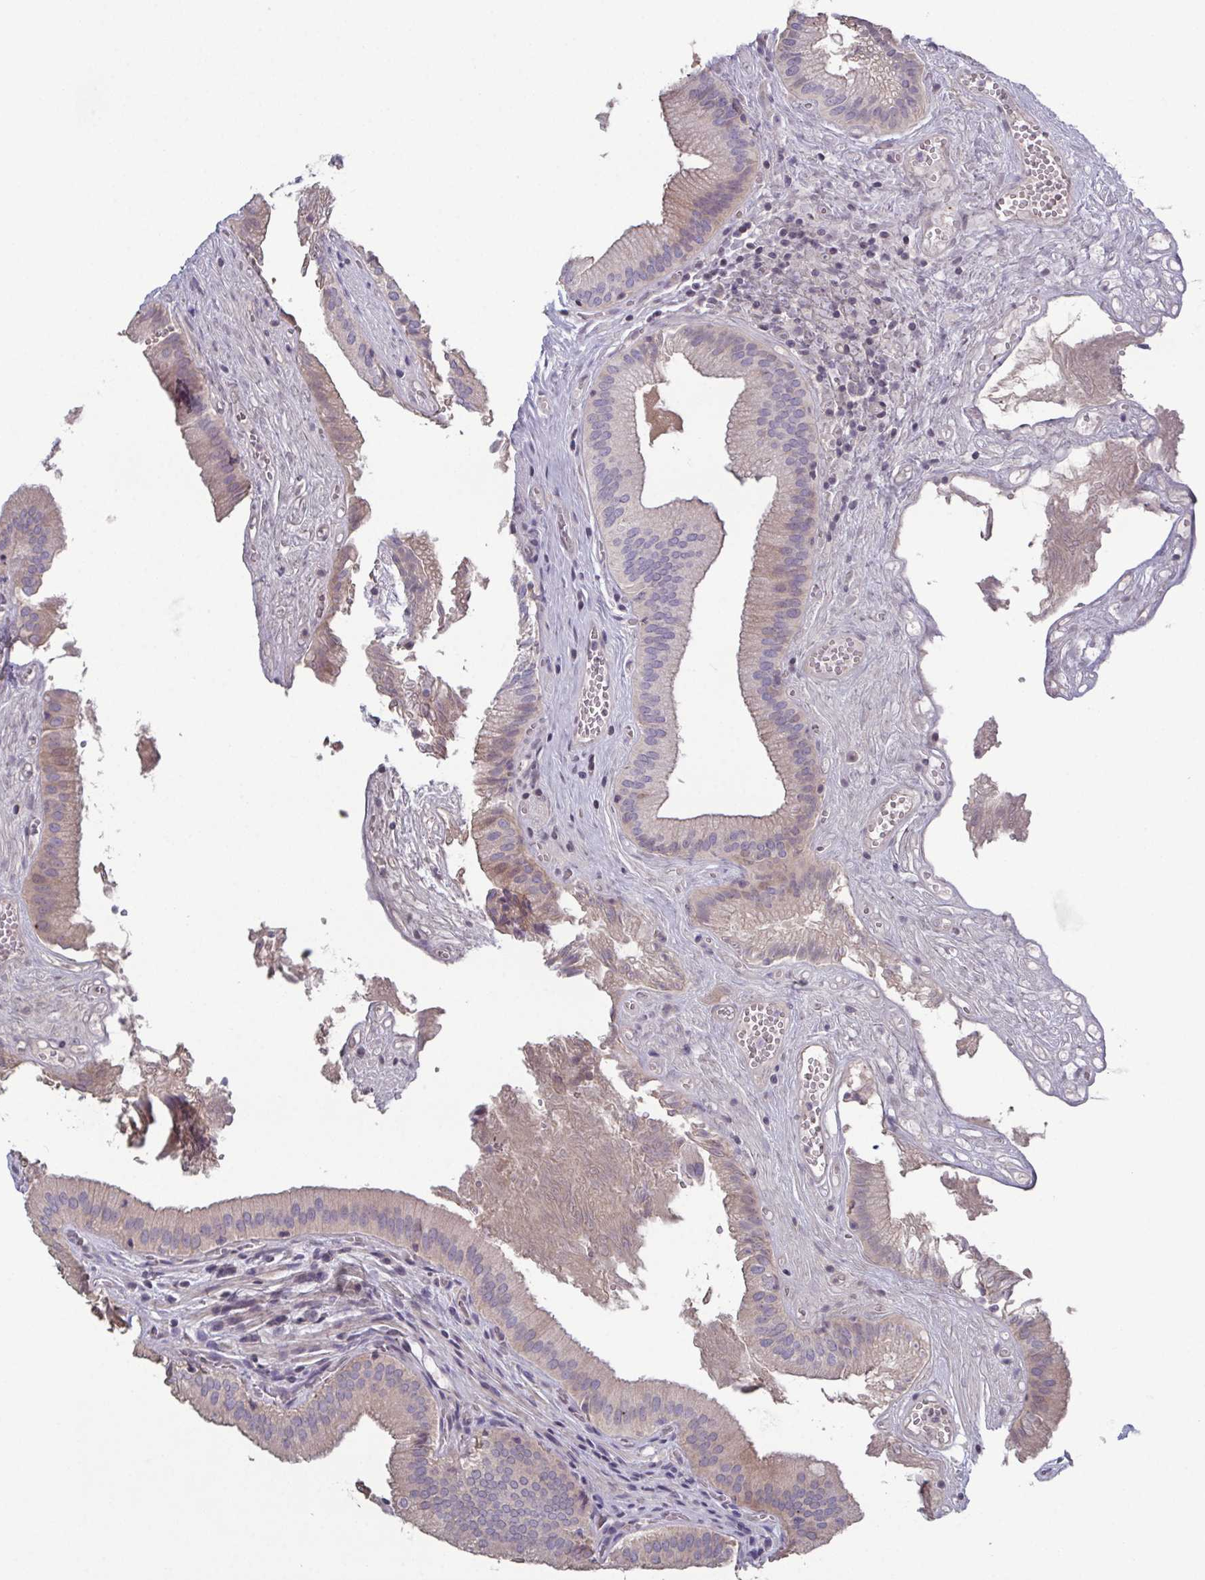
{"staining": {"intensity": "weak", "quantity": ">75%", "location": "cytoplasmic/membranous"}, "tissue": "gallbladder", "cell_type": "Glandular cells", "image_type": "normal", "snomed": [{"axis": "morphology", "description": "Normal tissue, NOS"}, {"axis": "topography", "description": "Gallbladder"}, {"axis": "topography", "description": "Peripheral nerve tissue"}], "caption": "Immunohistochemistry (IHC) staining of normal gallbladder, which demonstrates low levels of weak cytoplasmic/membranous expression in approximately >75% of glandular cells indicating weak cytoplasmic/membranous protein expression. The staining was performed using DAB (3,3'-diaminobenzidine) (brown) for protein detection and nuclei were counterstained in hematoxylin (blue).", "gene": "GLDC", "patient": {"sex": "male", "age": 17}}